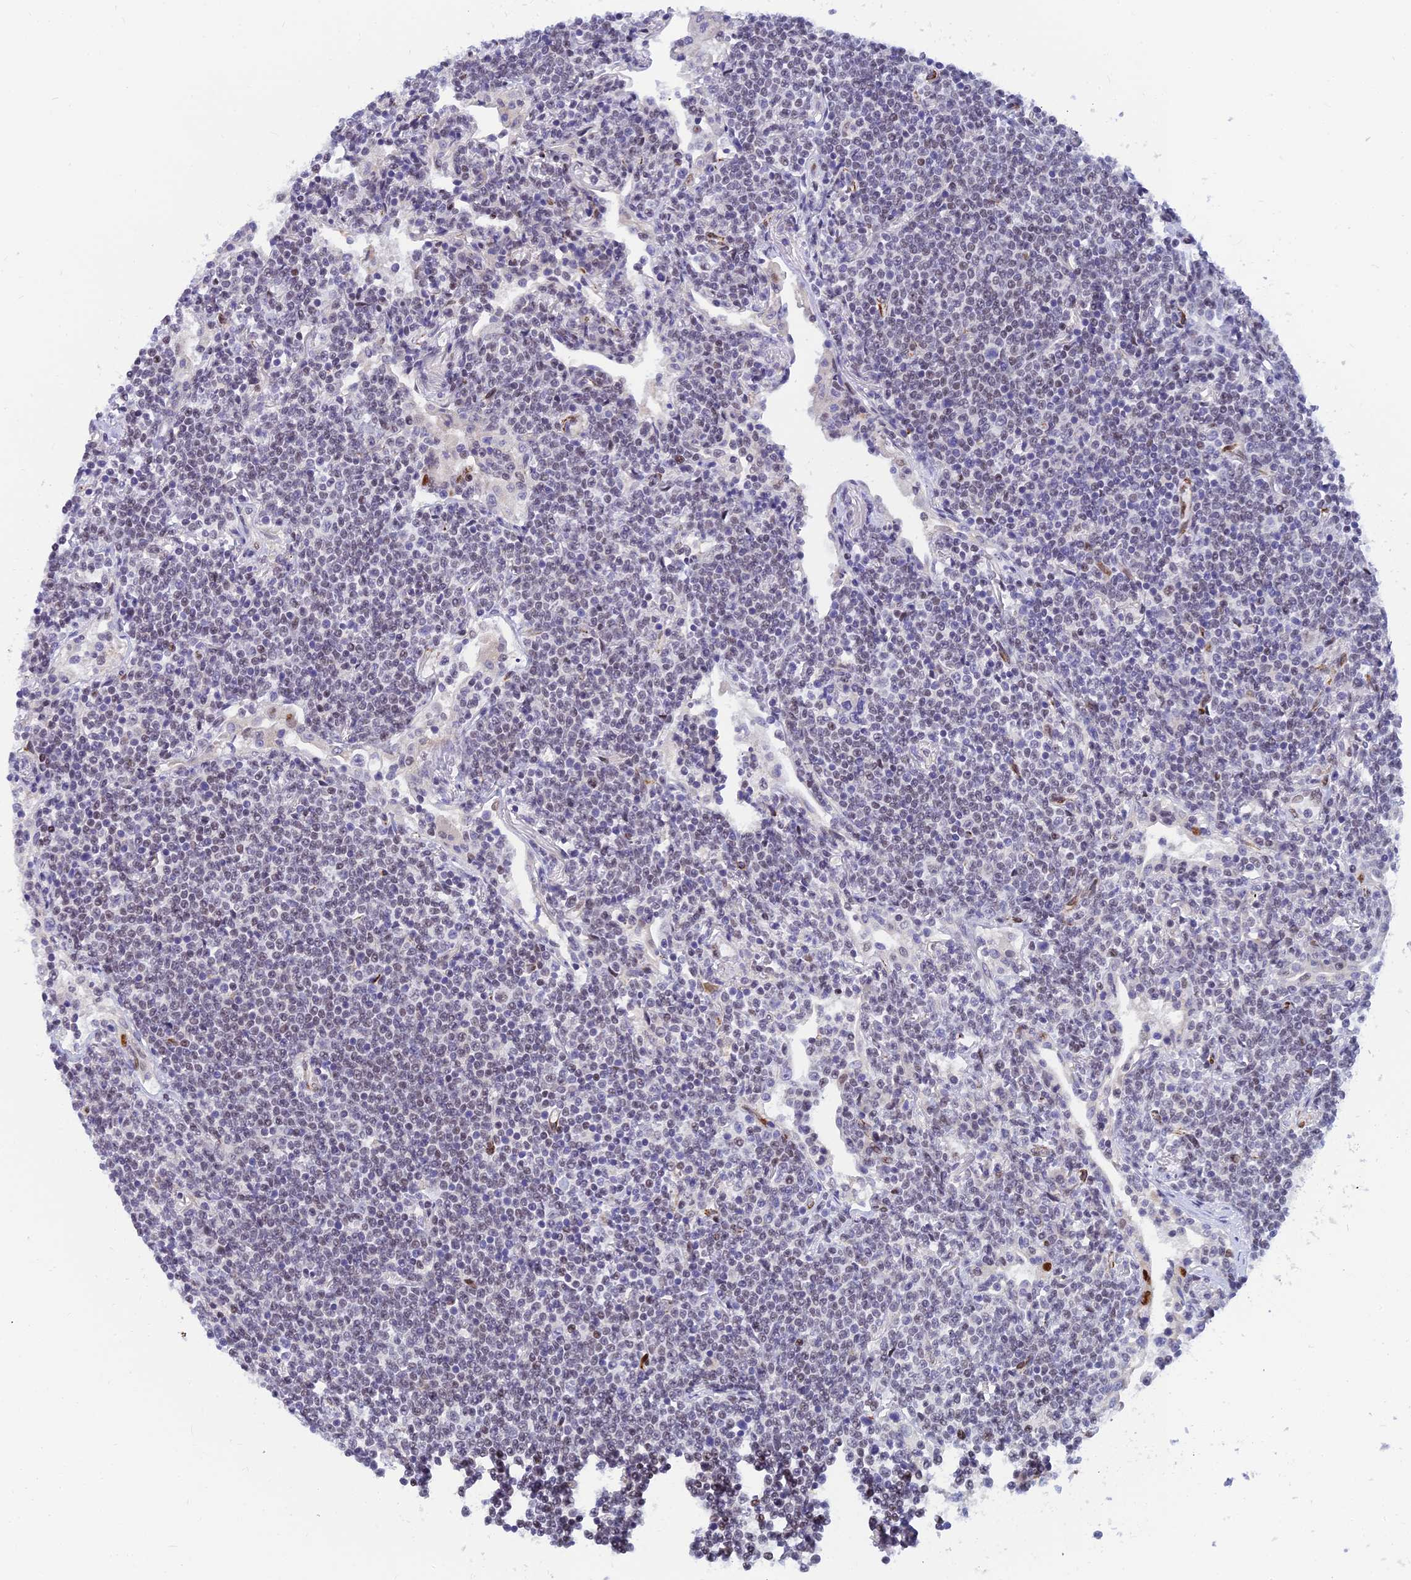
{"staining": {"intensity": "negative", "quantity": "none", "location": "none"}, "tissue": "lymphoma", "cell_type": "Tumor cells", "image_type": "cancer", "snomed": [{"axis": "morphology", "description": "Malignant lymphoma, non-Hodgkin's type, Low grade"}, {"axis": "topography", "description": "Lung"}], "caption": "An IHC image of lymphoma is shown. There is no staining in tumor cells of lymphoma.", "gene": "CLK4", "patient": {"sex": "female", "age": 71}}